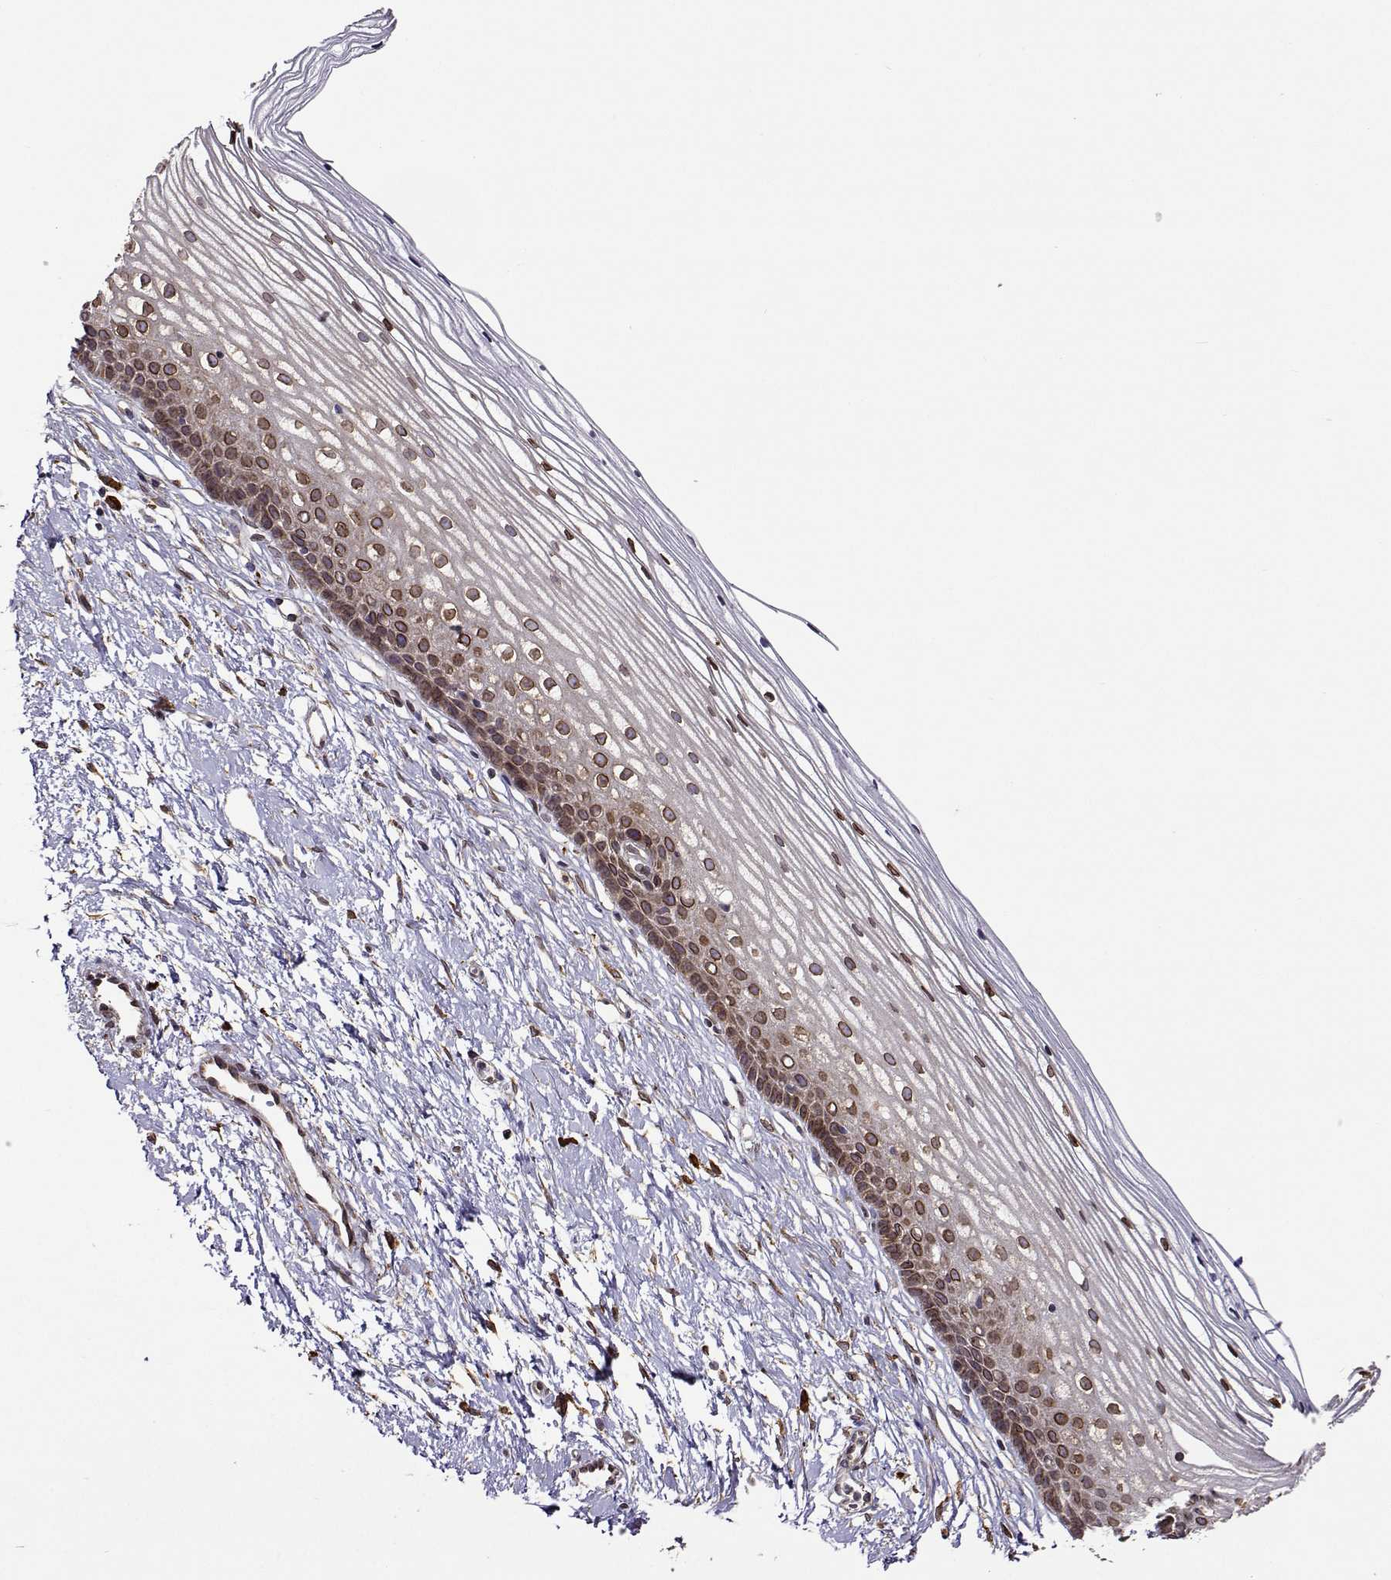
{"staining": {"intensity": "weak", "quantity": "<25%", "location": "cytoplasmic/membranous"}, "tissue": "cervix", "cell_type": "Glandular cells", "image_type": "normal", "snomed": [{"axis": "morphology", "description": "Normal tissue, NOS"}, {"axis": "topography", "description": "Cervix"}], "caption": "An immunohistochemistry micrograph of normal cervix is shown. There is no staining in glandular cells of cervix. (Immunohistochemistry, brightfield microscopy, high magnification).", "gene": "PGRMC2", "patient": {"sex": "female", "age": 40}}